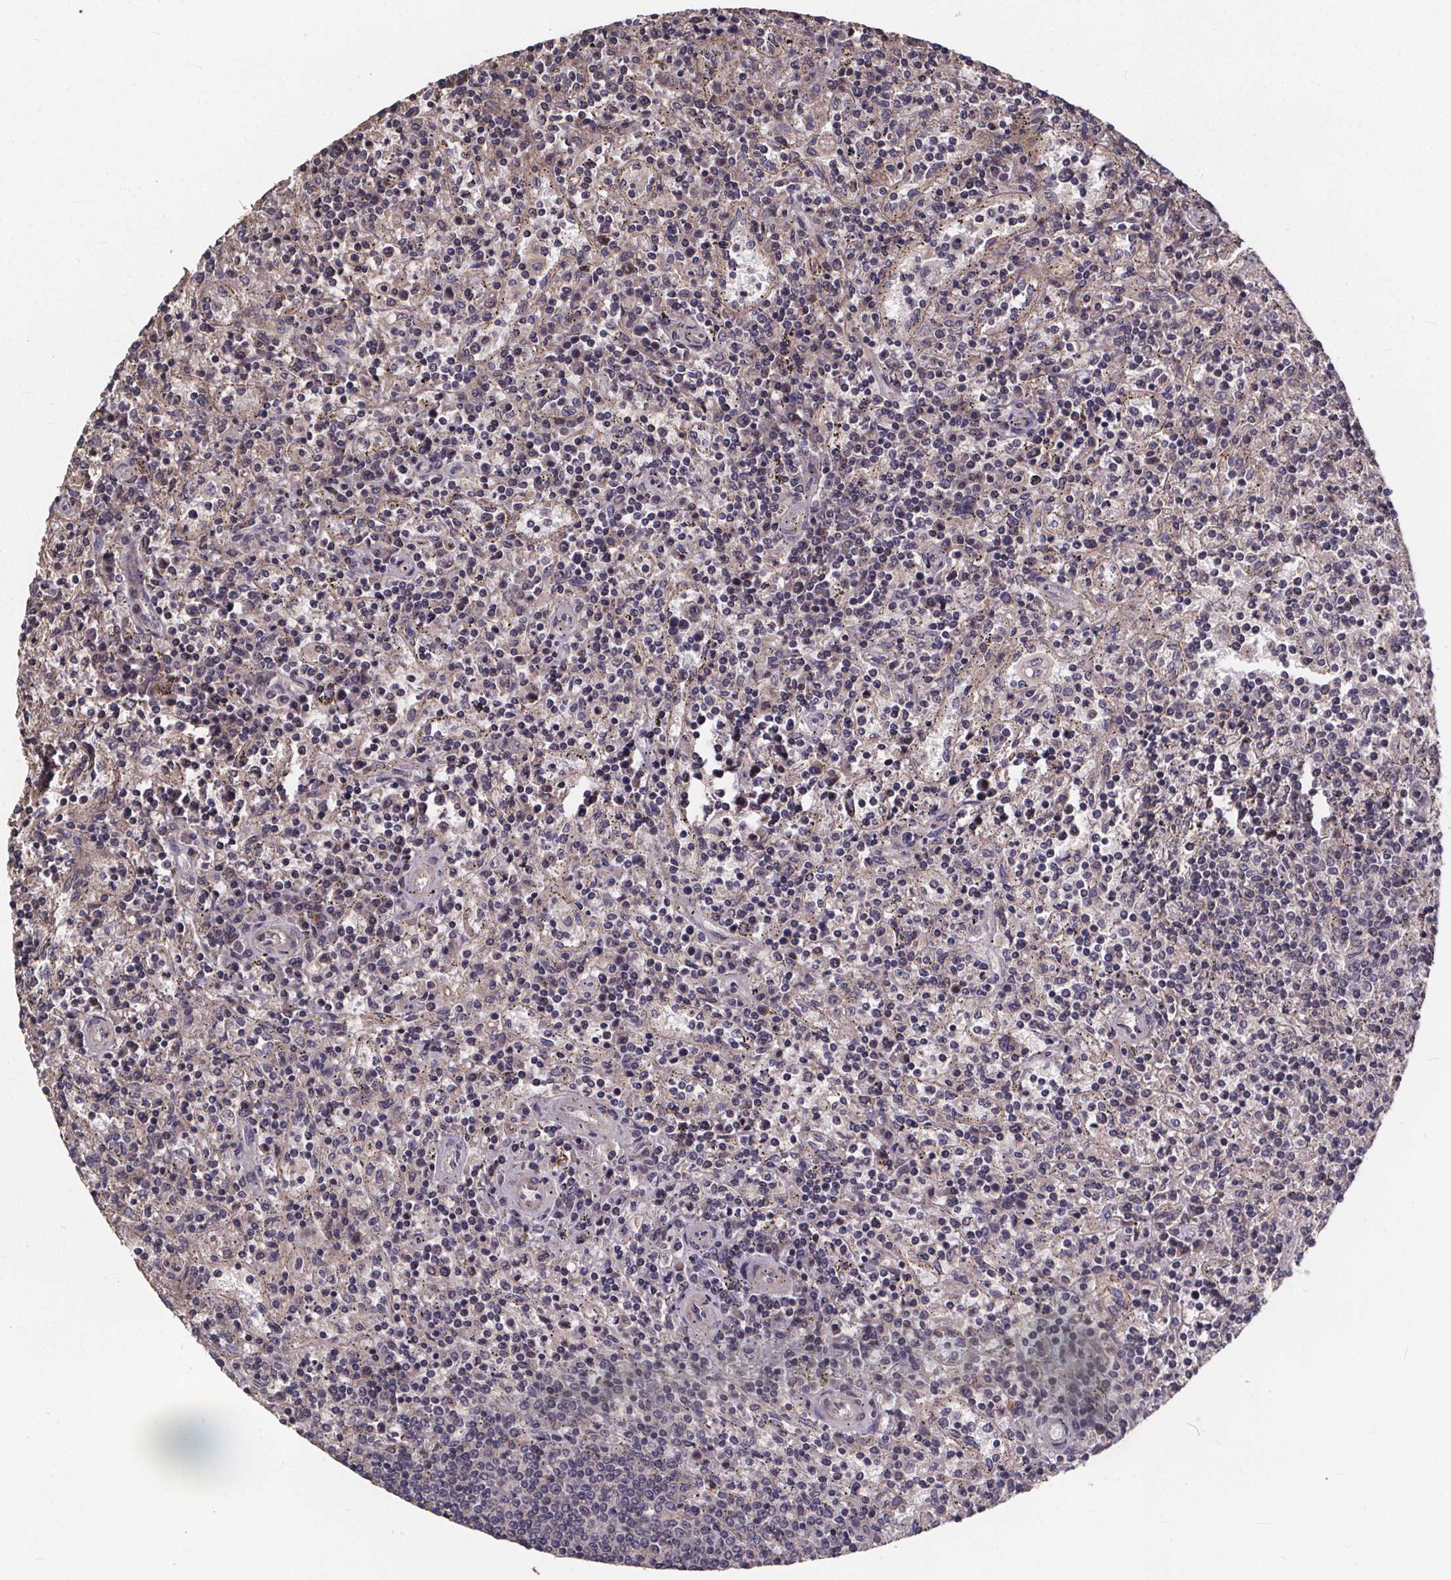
{"staining": {"intensity": "negative", "quantity": "none", "location": "none"}, "tissue": "lymphoma", "cell_type": "Tumor cells", "image_type": "cancer", "snomed": [{"axis": "morphology", "description": "Malignant lymphoma, non-Hodgkin's type, Low grade"}, {"axis": "topography", "description": "Spleen"}], "caption": "Tumor cells are negative for protein expression in human malignant lymphoma, non-Hodgkin's type (low-grade).", "gene": "YME1L1", "patient": {"sex": "male", "age": 62}}